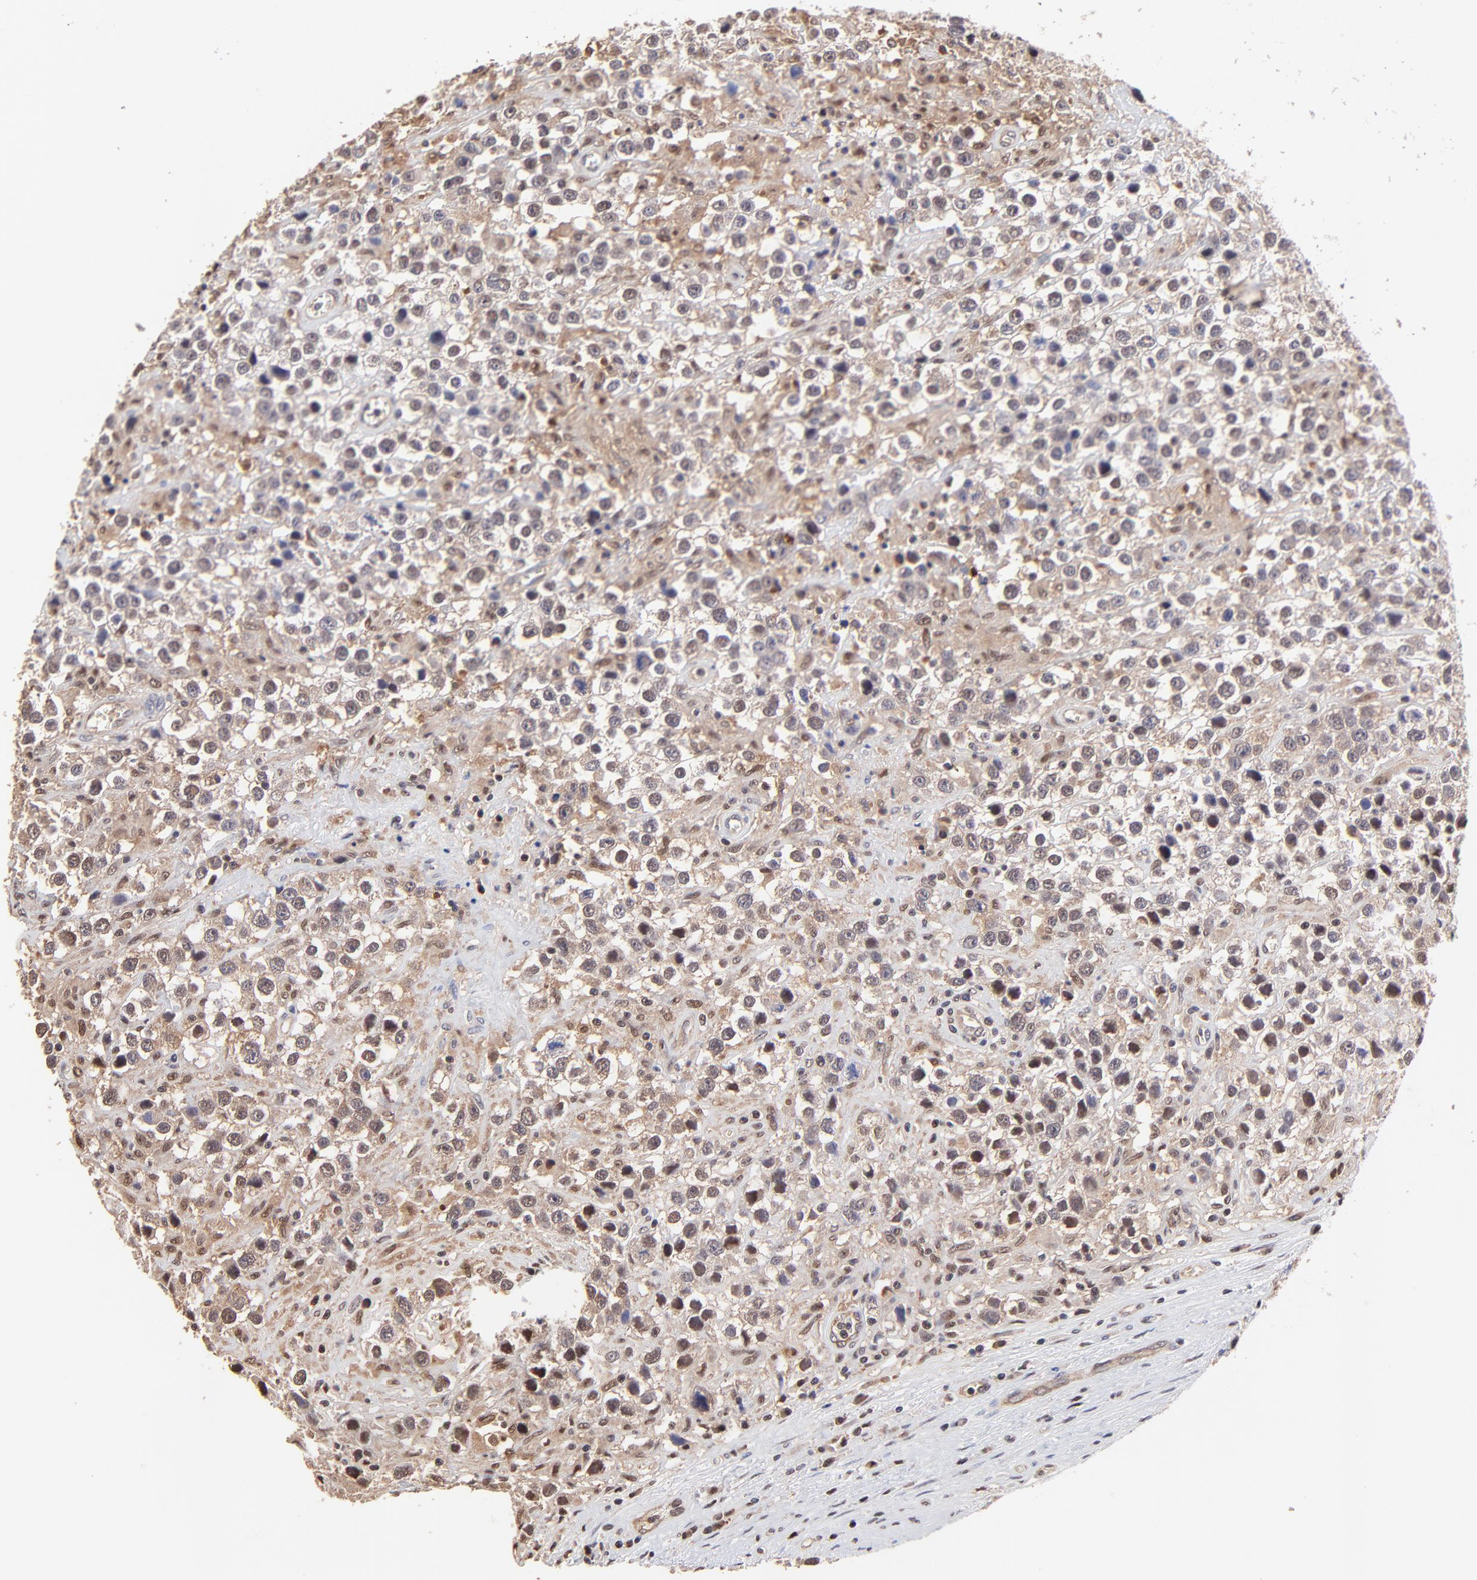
{"staining": {"intensity": "moderate", "quantity": "25%-75%", "location": "cytoplasmic/membranous,nuclear"}, "tissue": "testis cancer", "cell_type": "Tumor cells", "image_type": "cancer", "snomed": [{"axis": "morphology", "description": "Seminoma, NOS"}, {"axis": "topography", "description": "Testis"}], "caption": "Immunohistochemical staining of testis cancer (seminoma) displays medium levels of moderate cytoplasmic/membranous and nuclear protein staining in approximately 25%-75% of tumor cells. The staining was performed using DAB (3,3'-diaminobenzidine), with brown indicating positive protein expression. Nuclei are stained blue with hematoxylin.", "gene": "PSMA6", "patient": {"sex": "male", "age": 43}}